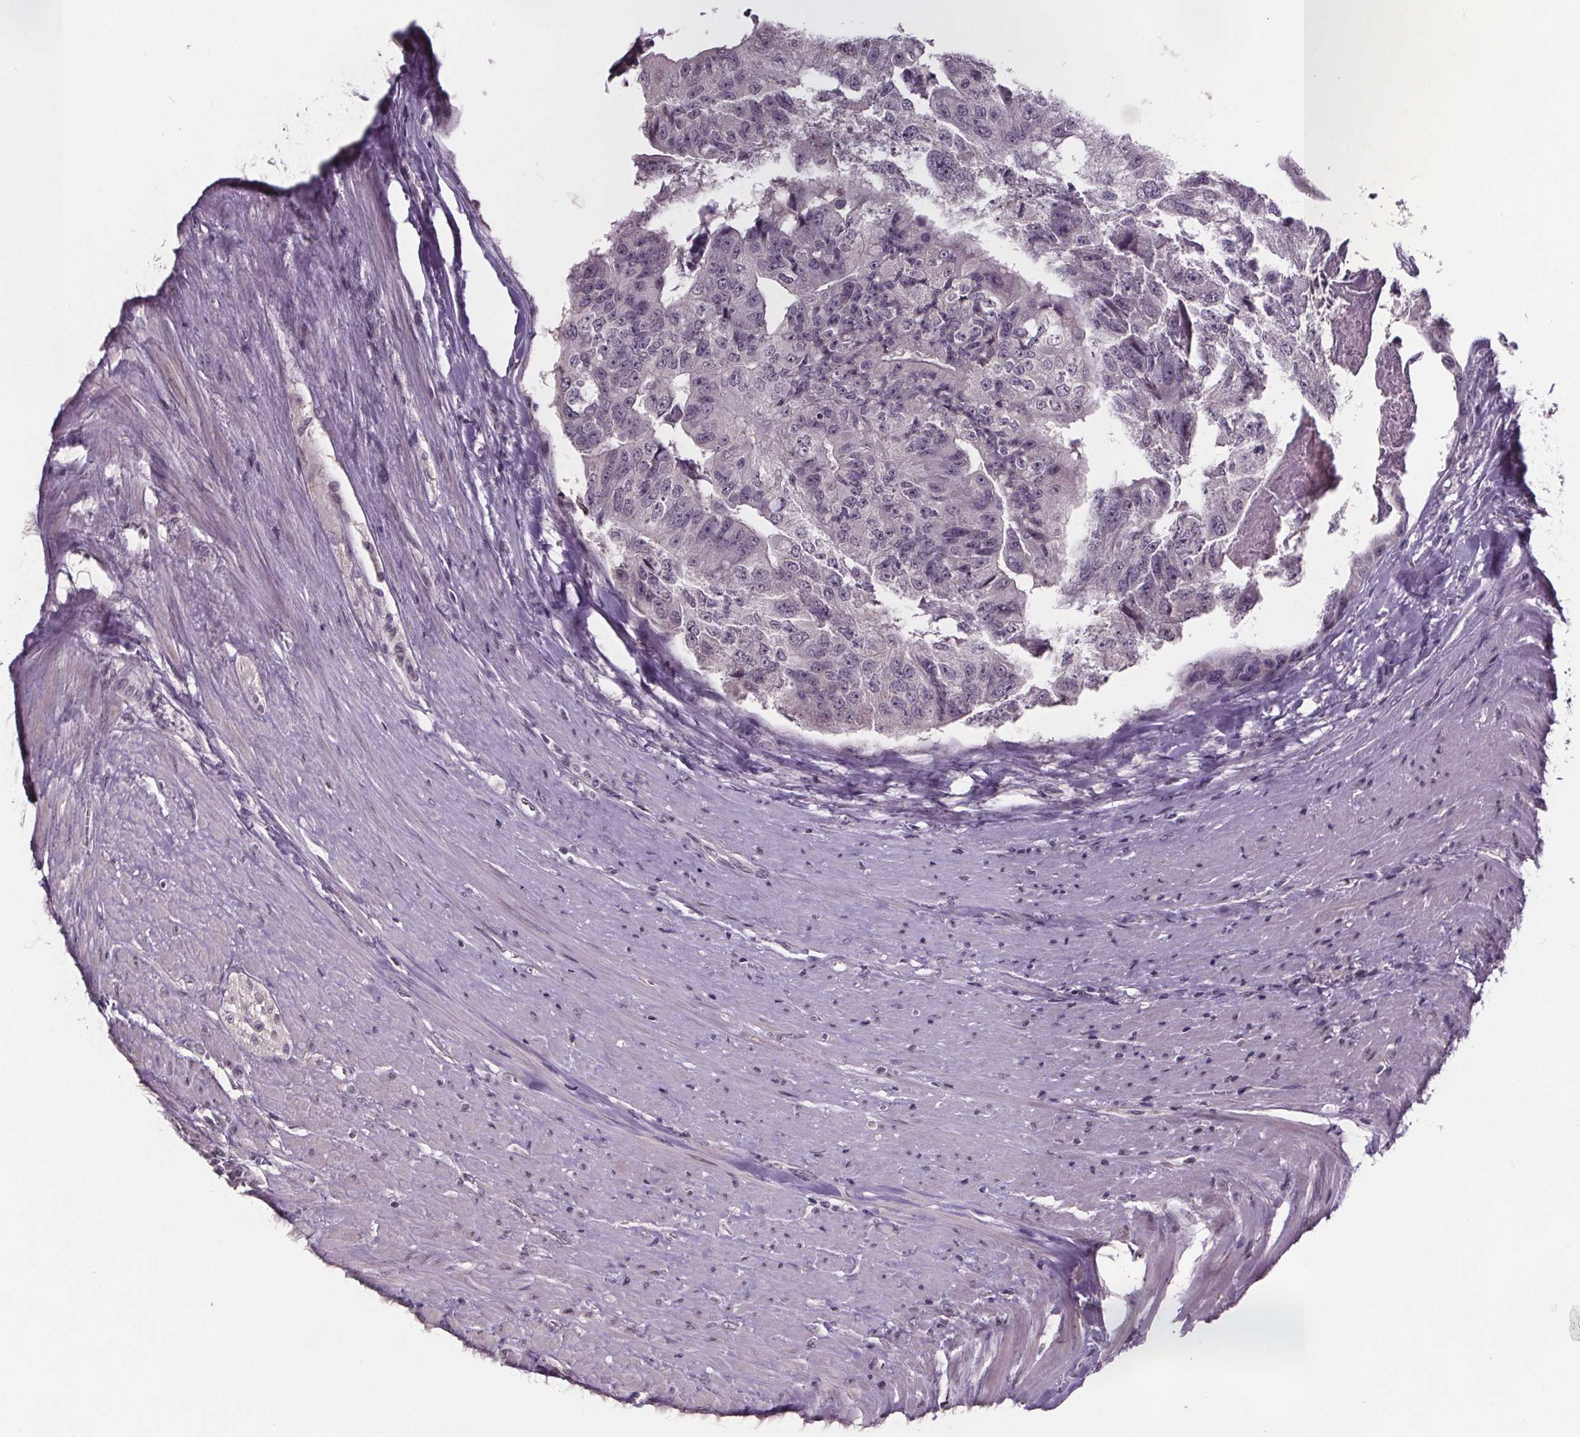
{"staining": {"intensity": "negative", "quantity": "none", "location": "none"}, "tissue": "colorectal cancer", "cell_type": "Tumor cells", "image_type": "cancer", "snomed": [{"axis": "morphology", "description": "Adenocarcinoma, NOS"}, {"axis": "topography", "description": "Colon"}], "caption": "IHC of human adenocarcinoma (colorectal) shows no expression in tumor cells.", "gene": "NKX6-1", "patient": {"sex": "female", "age": 67}}